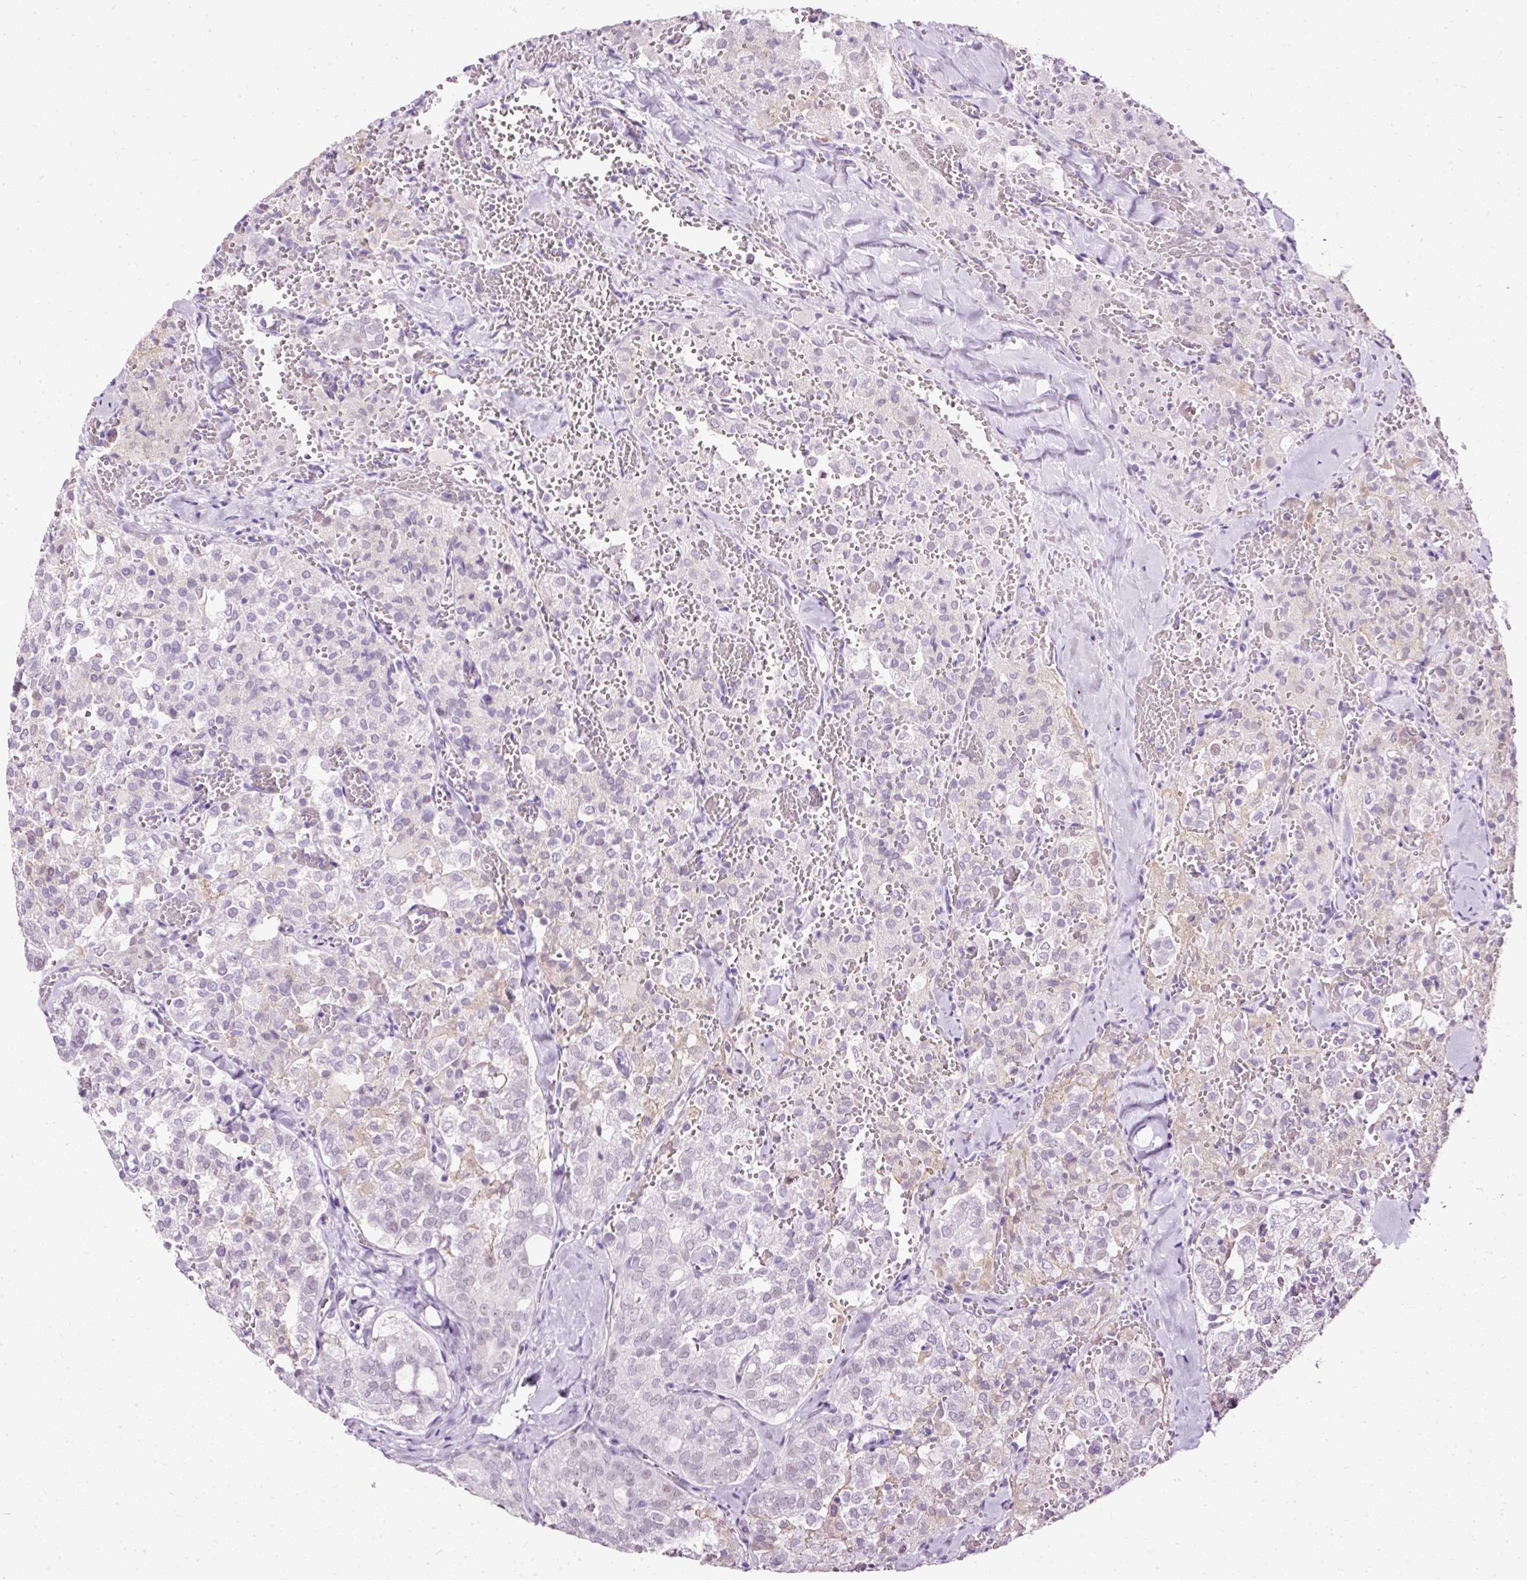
{"staining": {"intensity": "weak", "quantity": "<25%", "location": "nuclear"}, "tissue": "thyroid cancer", "cell_type": "Tumor cells", "image_type": "cancer", "snomed": [{"axis": "morphology", "description": "Follicular adenoma carcinoma, NOS"}, {"axis": "topography", "description": "Thyroid gland"}], "caption": "Immunohistochemistry photomicrograph of human thyroid cancer (follicular adenoma carcinoma) stained for a protein (brown), which reveals no positivity in tumor cells.", "gene": "PDE6B", "patient": {"sex": "male", "age": 75}}